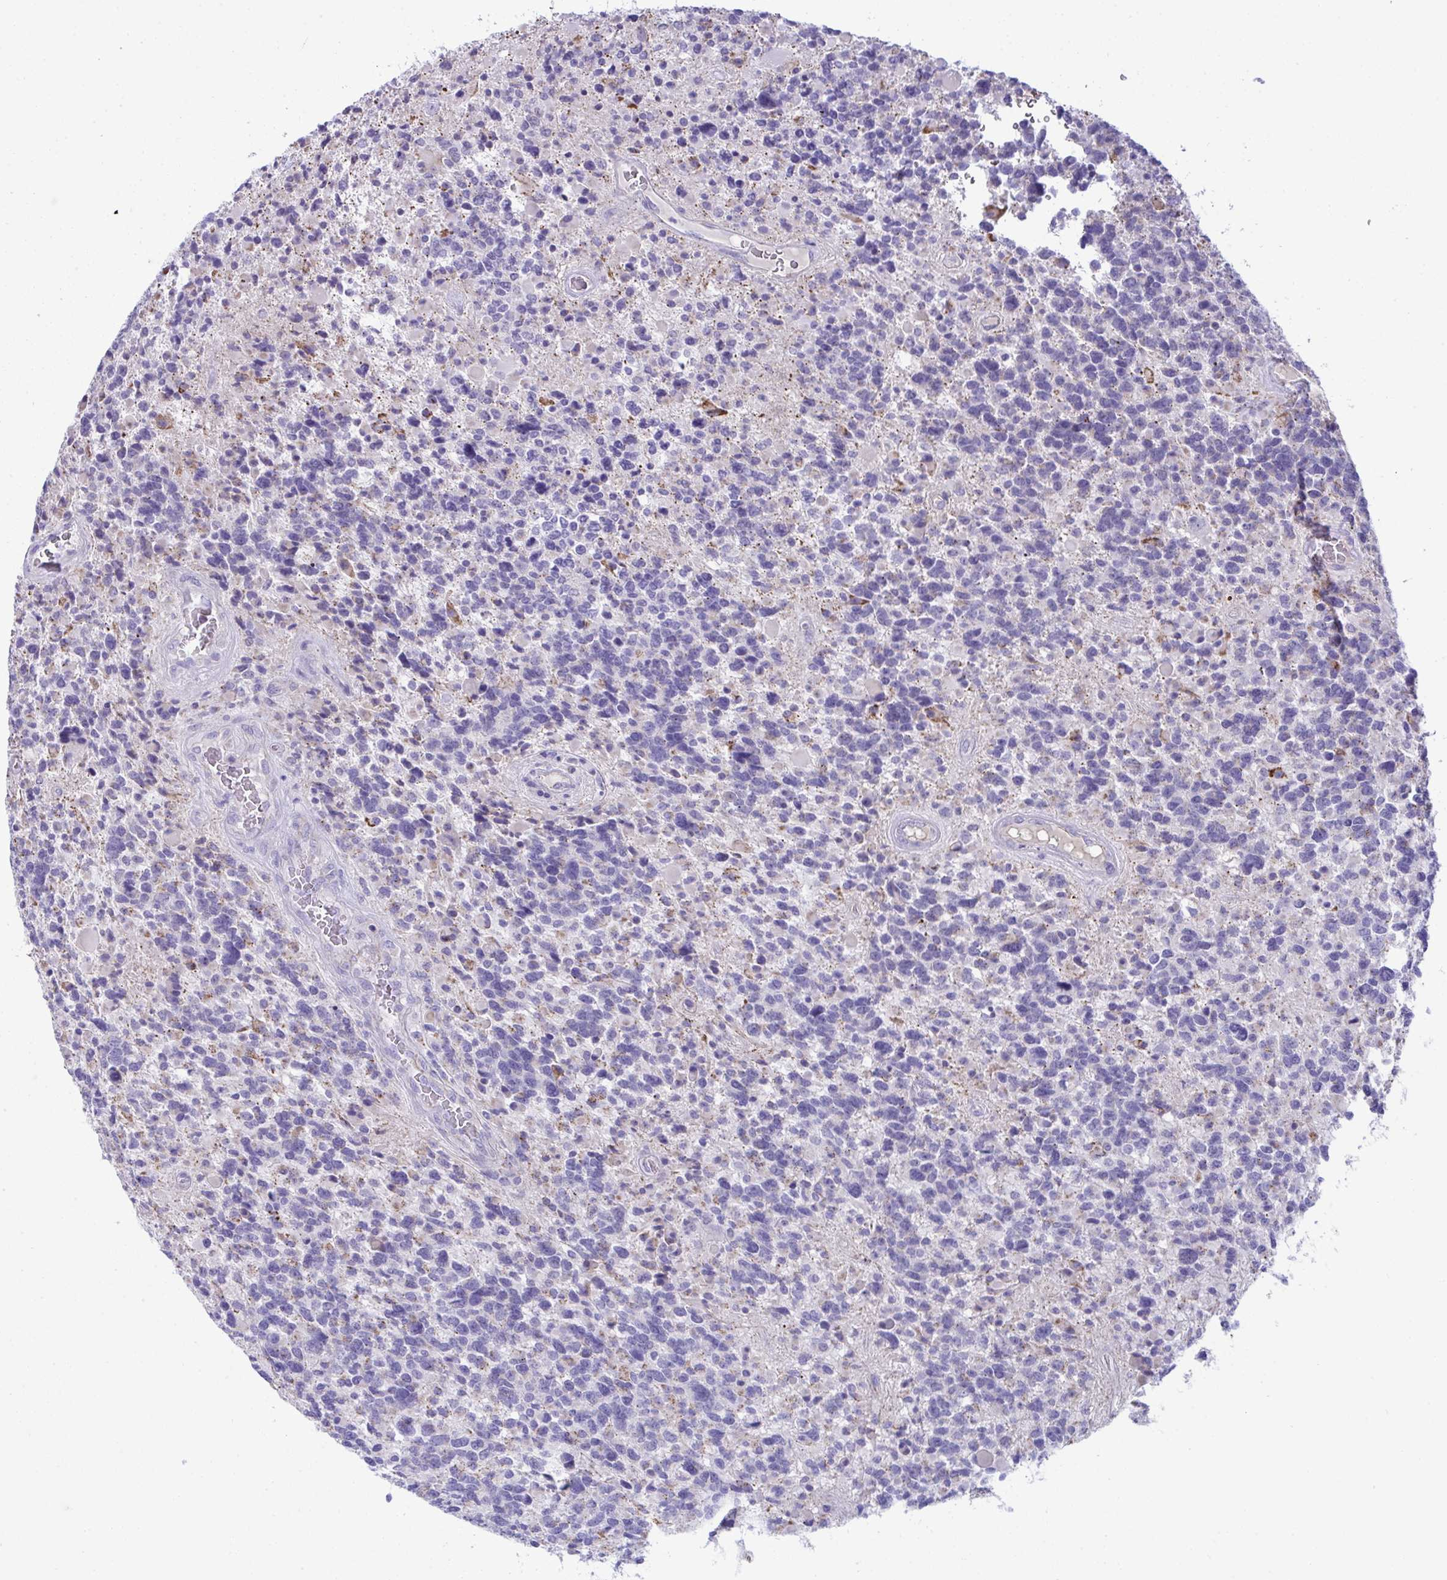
{"staining": {"intensity": "moderate", "quantity": "<25%", "location": "cytoplasmic/membranous"}, "tissue": "glioma", "cell_type": "Tumor cells", "image_type": "cancer", "snomed": [{"axis": "morphology", "description": "Glioma, malignant, High grade"}, {"axis": "topography", "description": "Brain"}], "caption": "A photomicrograph of human malignant glioma (high-grade) stained for a protein shows moderate cytoplasmic/membranous brown staining in tumor cells.", "gene": "PLA2G12B", "patient": {"sex": "female", "age": 40}}